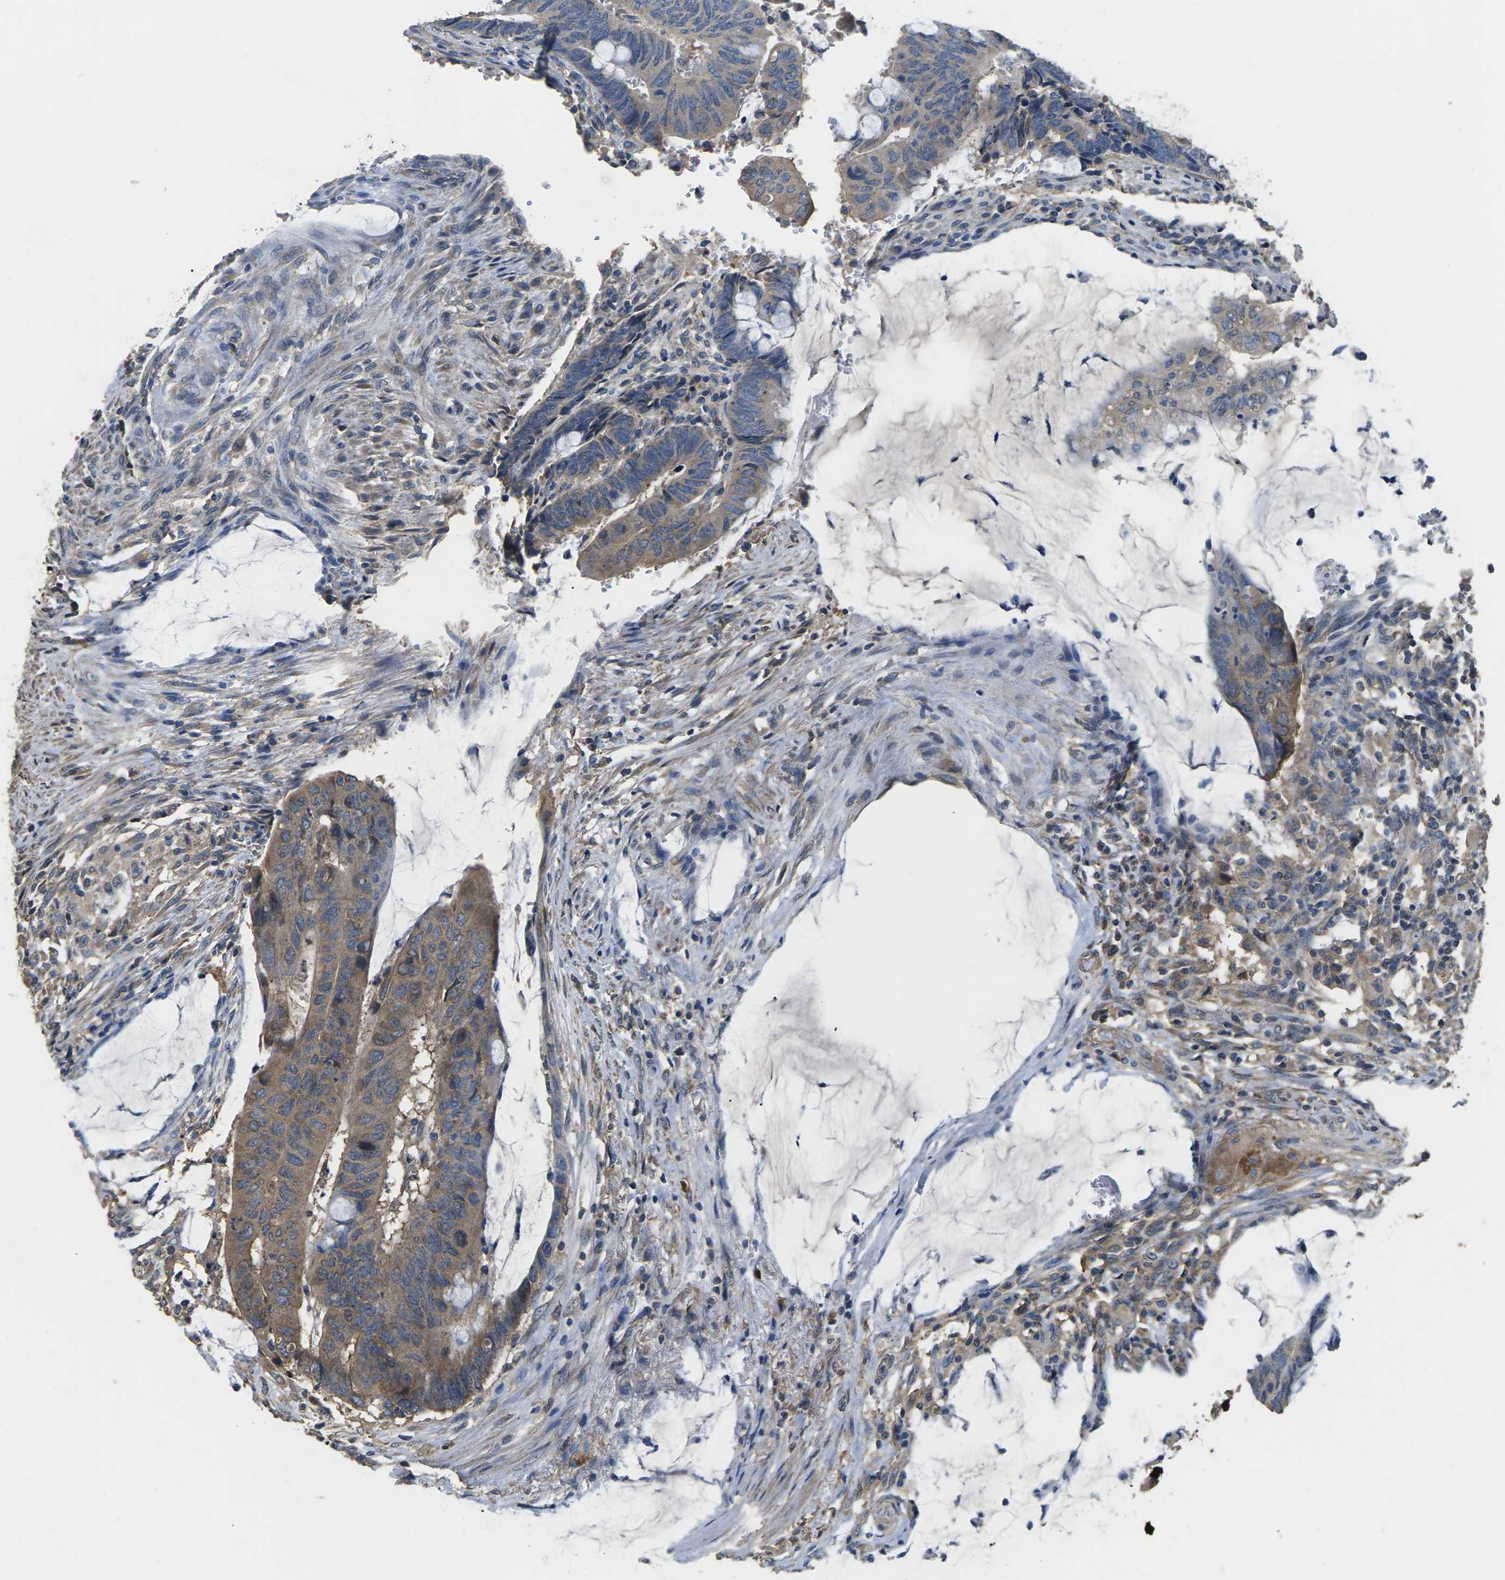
{"staining": {"intensity": "weak", "quantity": "25%-75%", "location": "cytoplasmic/membranous"}, "tissue": "colorectal cancer", "cell_type": "Tumor cells", "image_type": "cancer", "snomed": [{"axis": "morphology", "description": "Normal tissue, NOS"}, {"axis": "morphology", "description": "Adenocarcinoma, NOS"}, {"axis": "topography", "description": "Rectum"}], "caption": "Immunohistochemical staining of human colorectal adenocarcinoma reveals weak cytoplasmic/membranous protein staining in about 25%-75% of tumor cells.", "gene": "B4GAT1", "patient": {"sex": "male", "age": 92}}